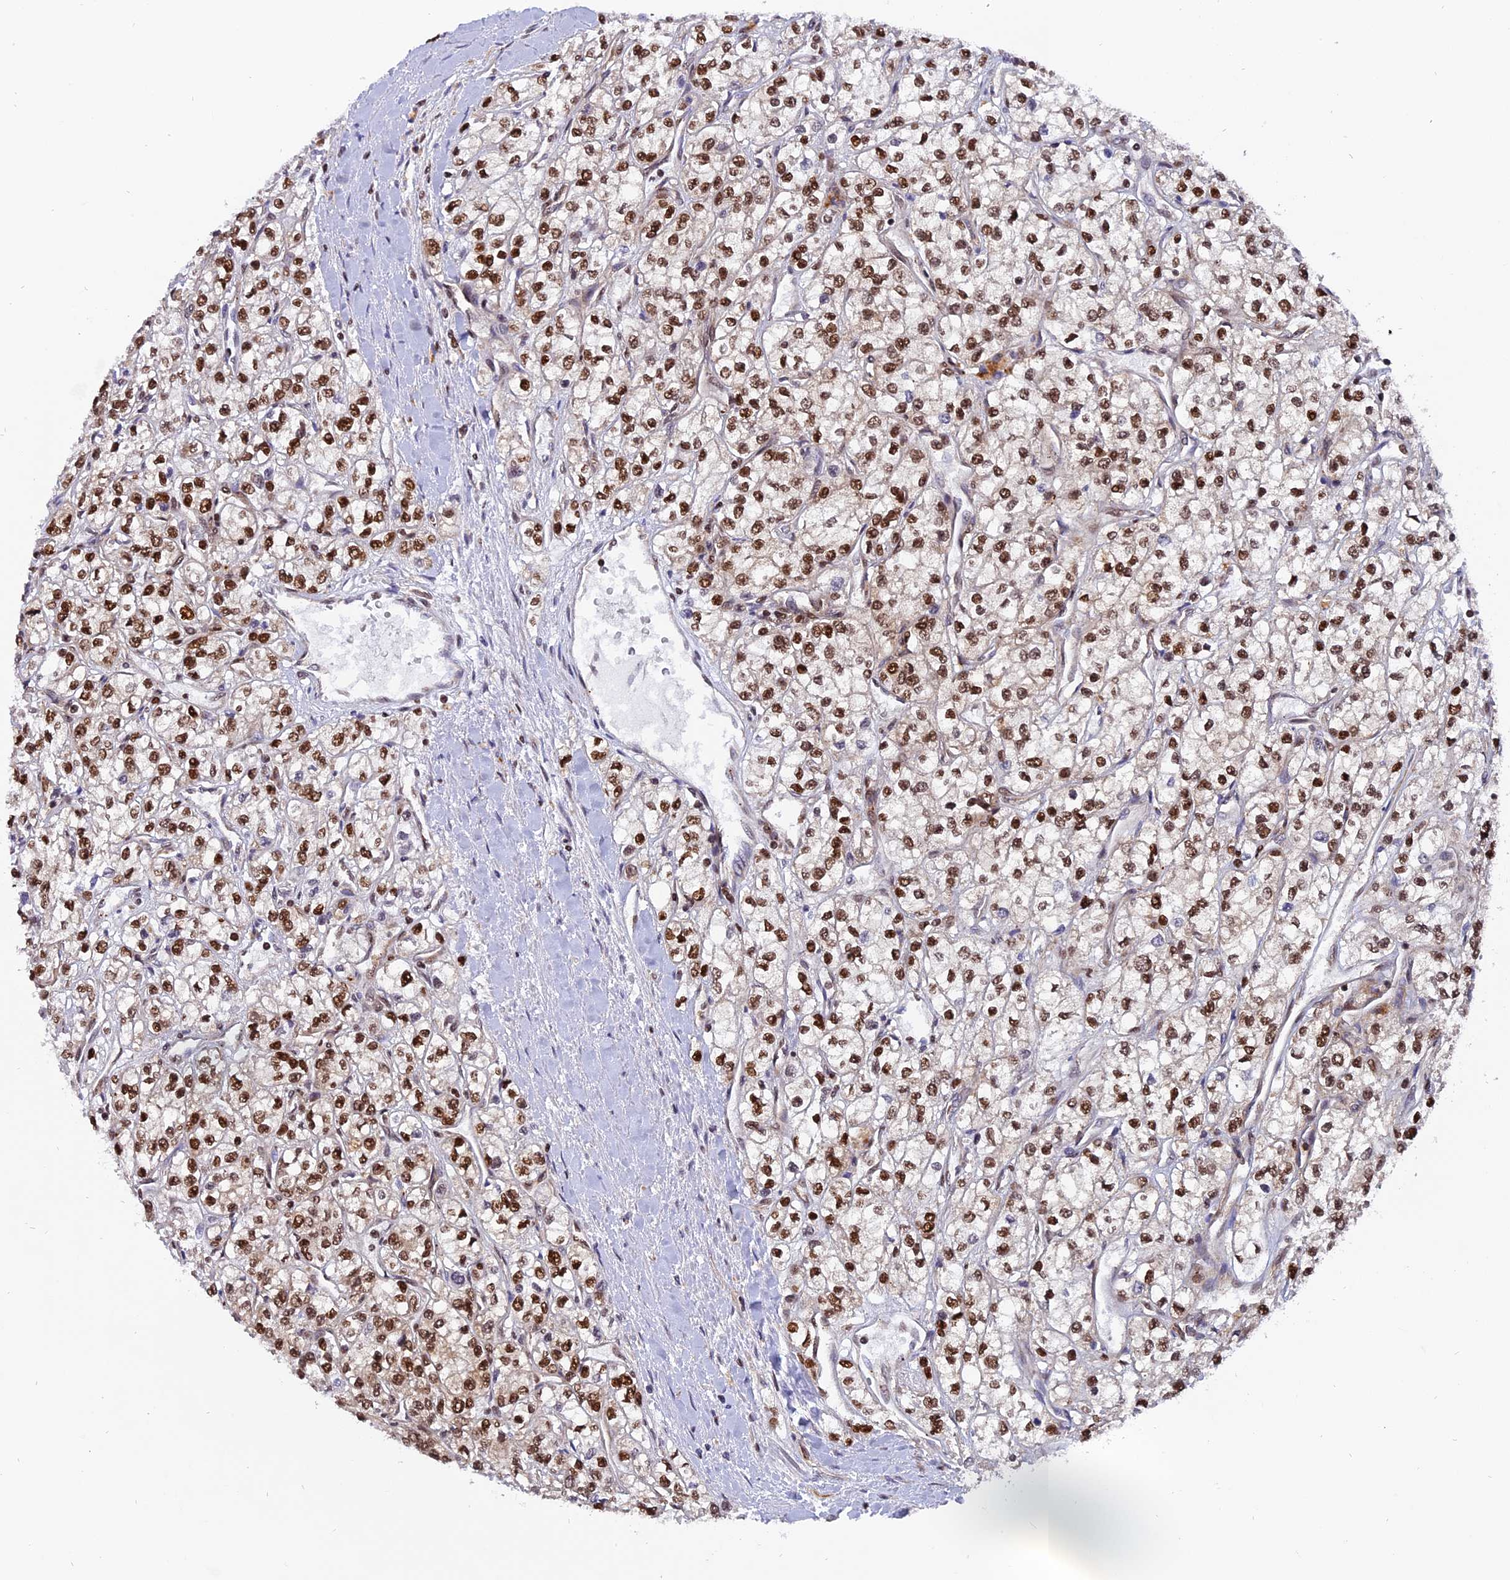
{"staining": {"intensity": "moderate", "quantity": ">75%", "location": "nuclear"}, "tissue": "renal cancer", "cell_type": "Tumor cells", "image_type": "cancer", "snomed": [{"axis": "morphology", "description": "Adenocarcinoma, NOS"}, {"axis": "topography", "description": "Kidney"}], "caption": "Brown immunohistochemical staining in human renal cancer (adenocarcinoma) reveals moderate nuclear expression in approximately >75% of tumor cells.", "gene": "RAMAC", "patient": {"sex": "male", "age": 80}}